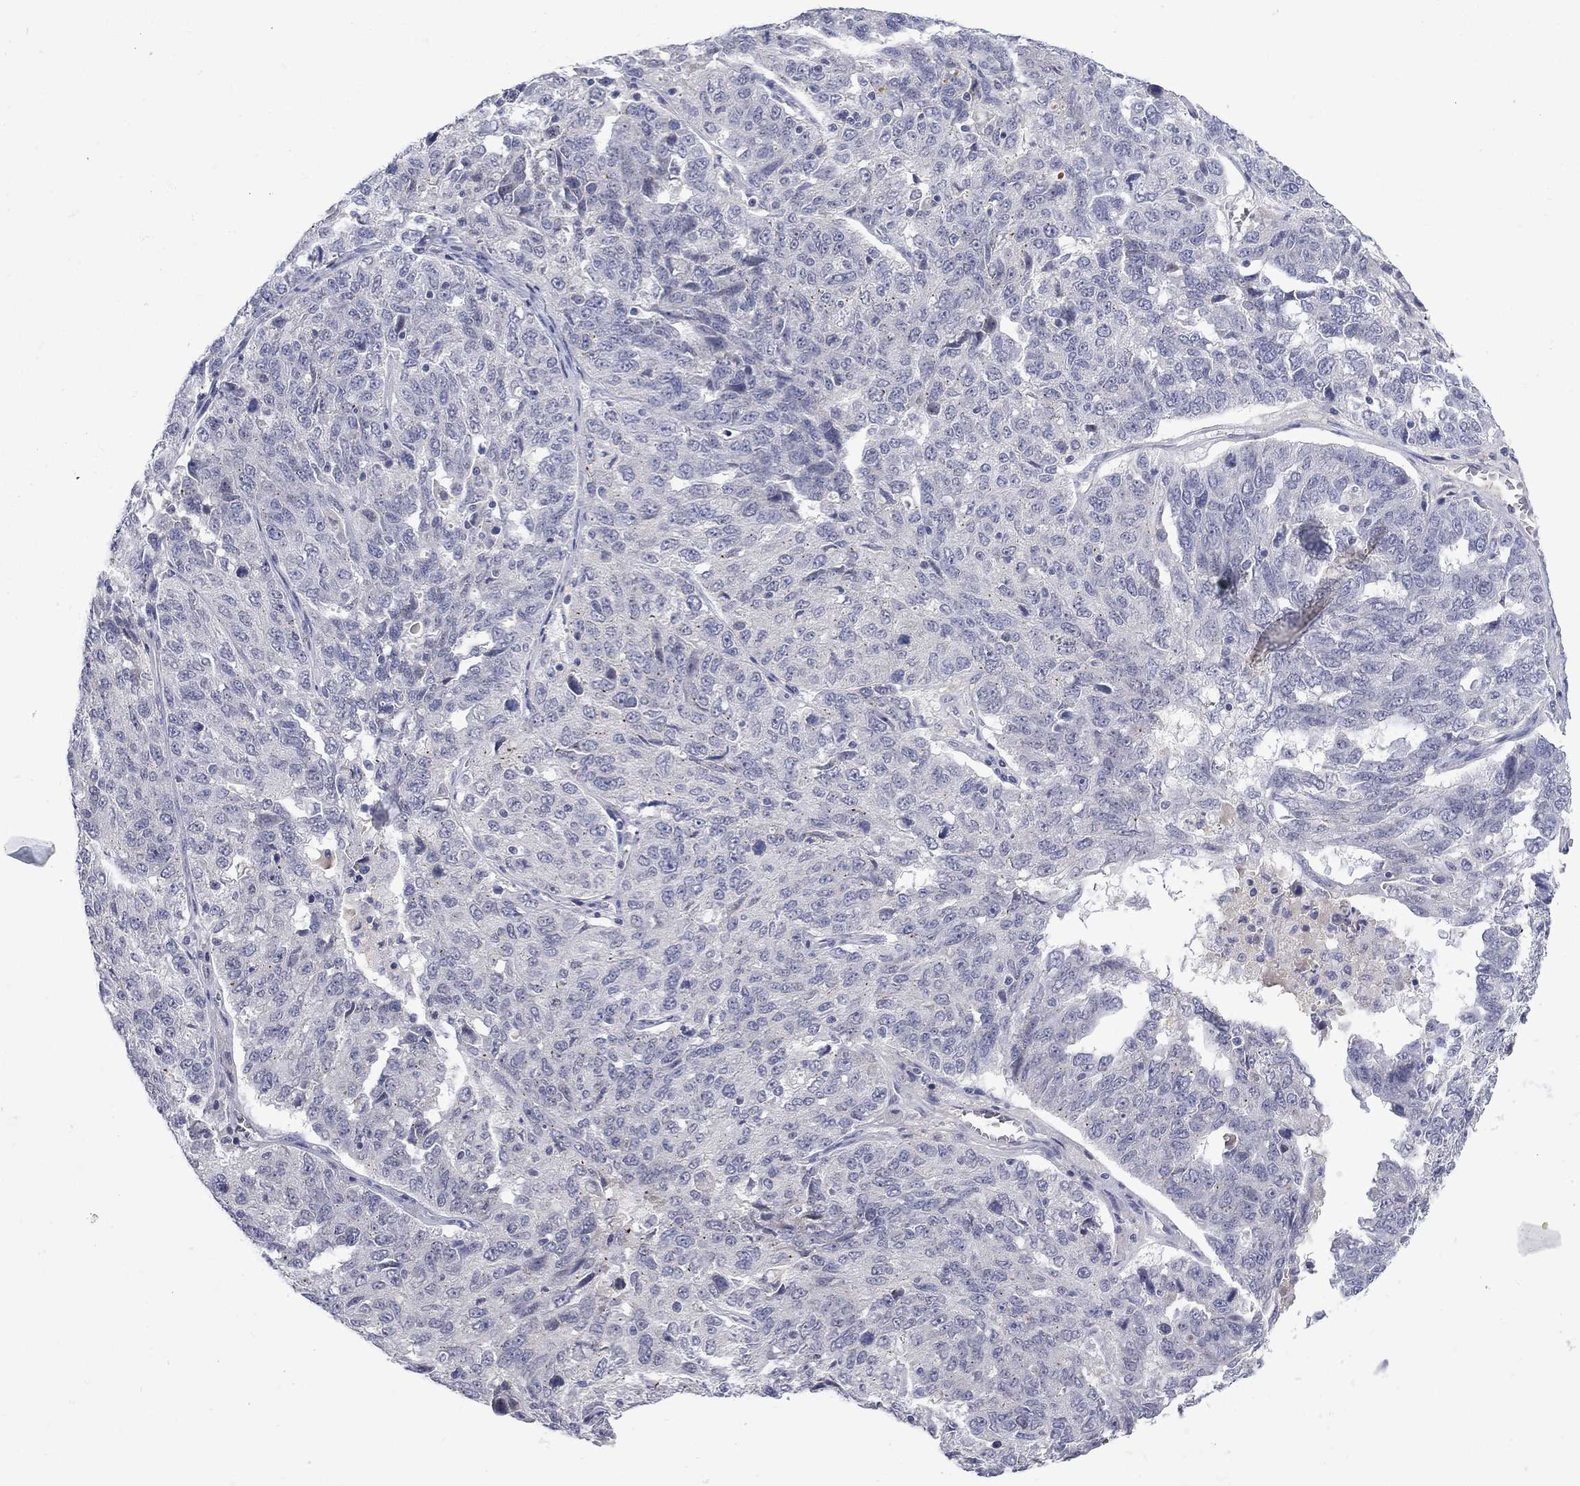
{"staining": {"intensity": "negative", "quantity": "none", "location": "none"}, "tissue": "ovarian cancer", "cell_type": "Tumor cells", "image_type": "cancer", "snomed": [{"axis": "morphology", "description": "Cystadenocarcinoma, serous, NOS"}, {"axis": "topography", "description": "Ovary"}], "caption": "There is no significant positivity in tumor cells of ovarian cancer.", "gene": "NSMF", "patient": {"sex": "female", "age": 71}}